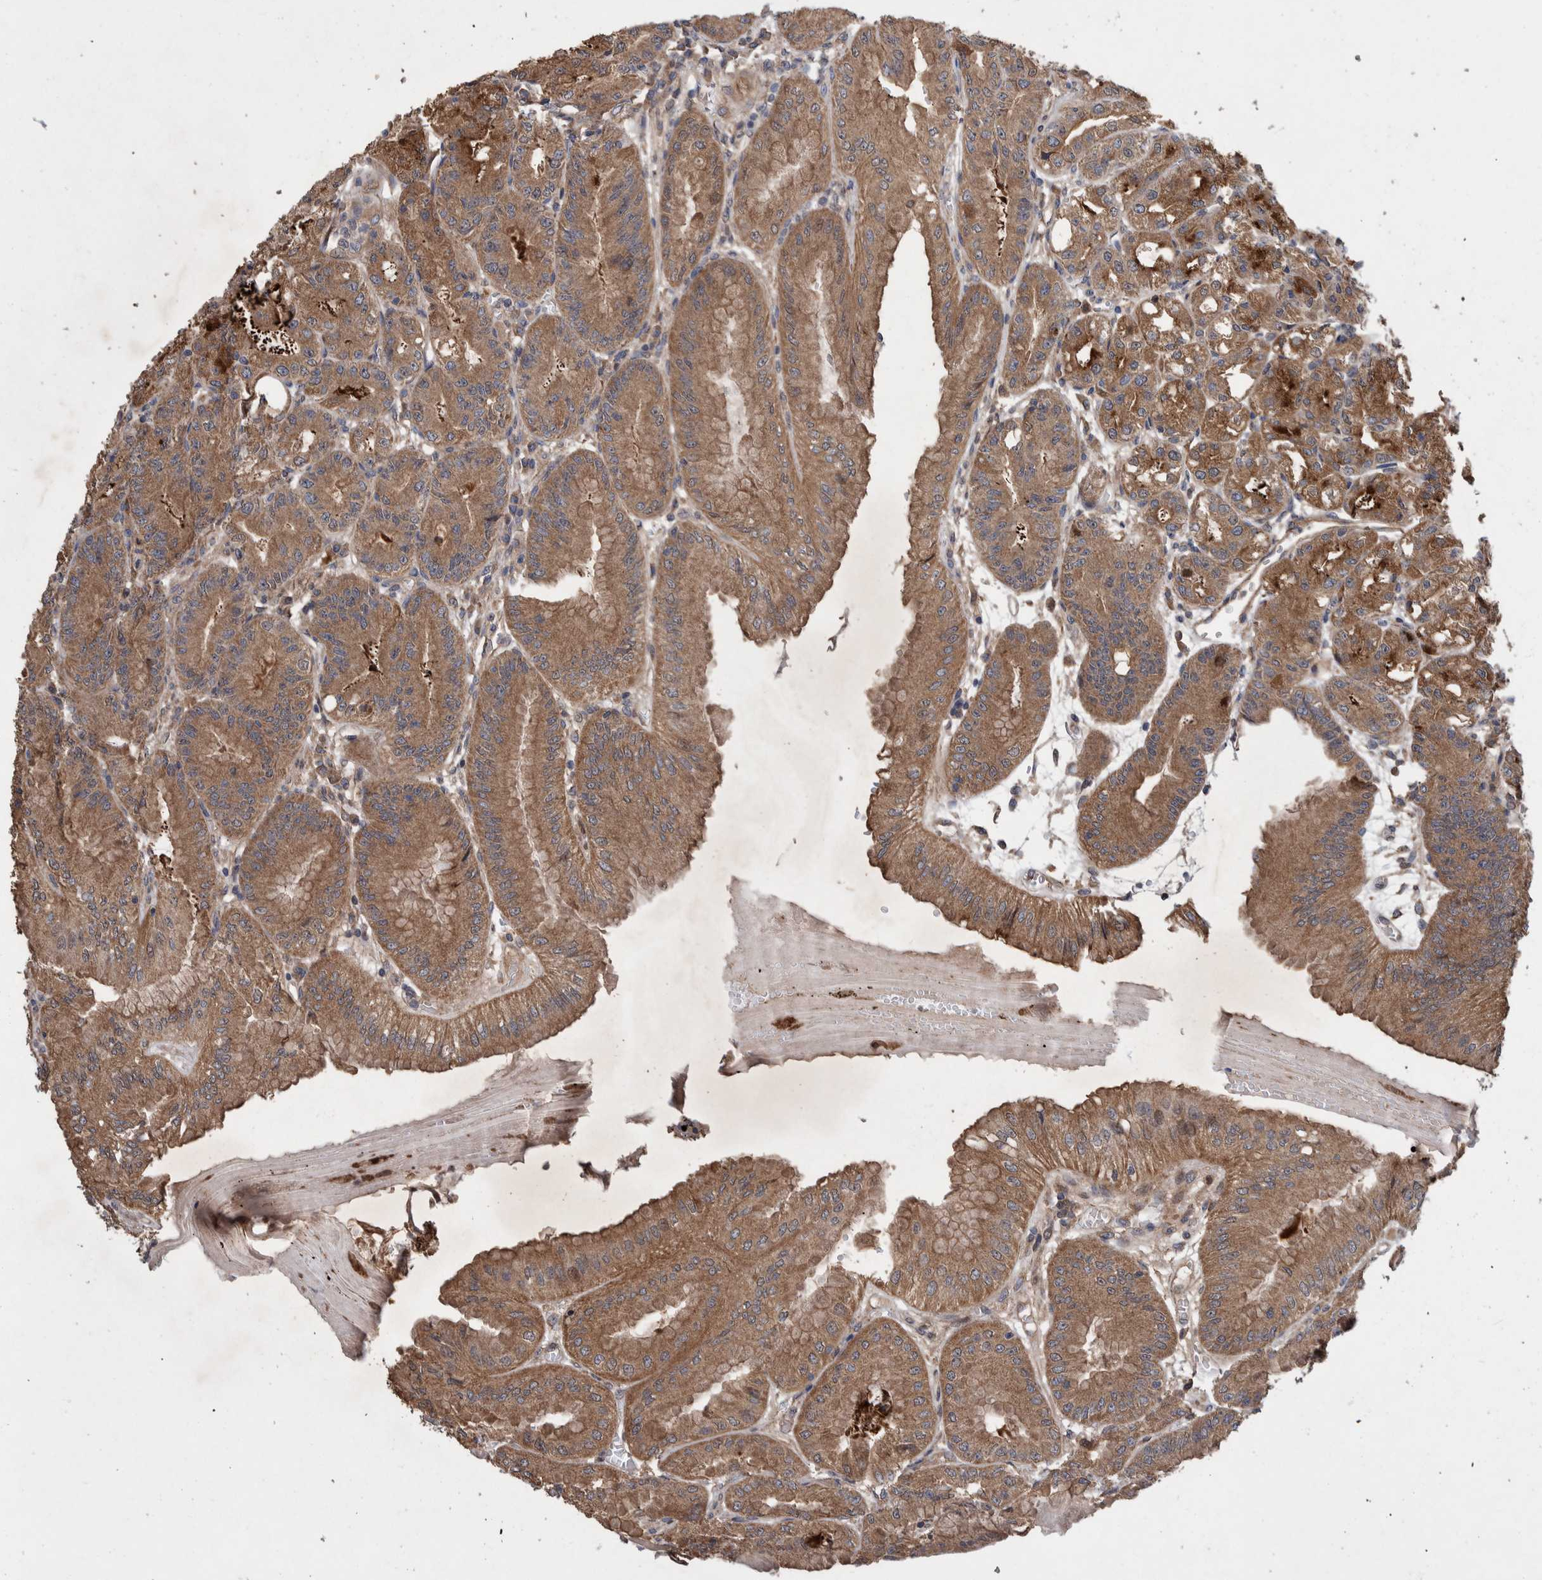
{"staining": {"intensity": "moderate", "quantity": ">75%", "location": "cytoplasmic/membranous"}, "tissue": "stomach", "cell_type": "Glandular cells", "image_type": "normal", "snomed": [{"axis": "morphology", "description": "Normal tissue, NOS"}, {"axis": "topography", "description": "Stomach, lower"}], "caption": "Moderate cytoplasmic/membranous positivity is seen in approximately >75% of glandular cells in benign stomach. The protein is shown in brown color, while the nuclei are stained blue.", "gene": "PIK3R6", "patient": {"sex": "male", "age": 71}}